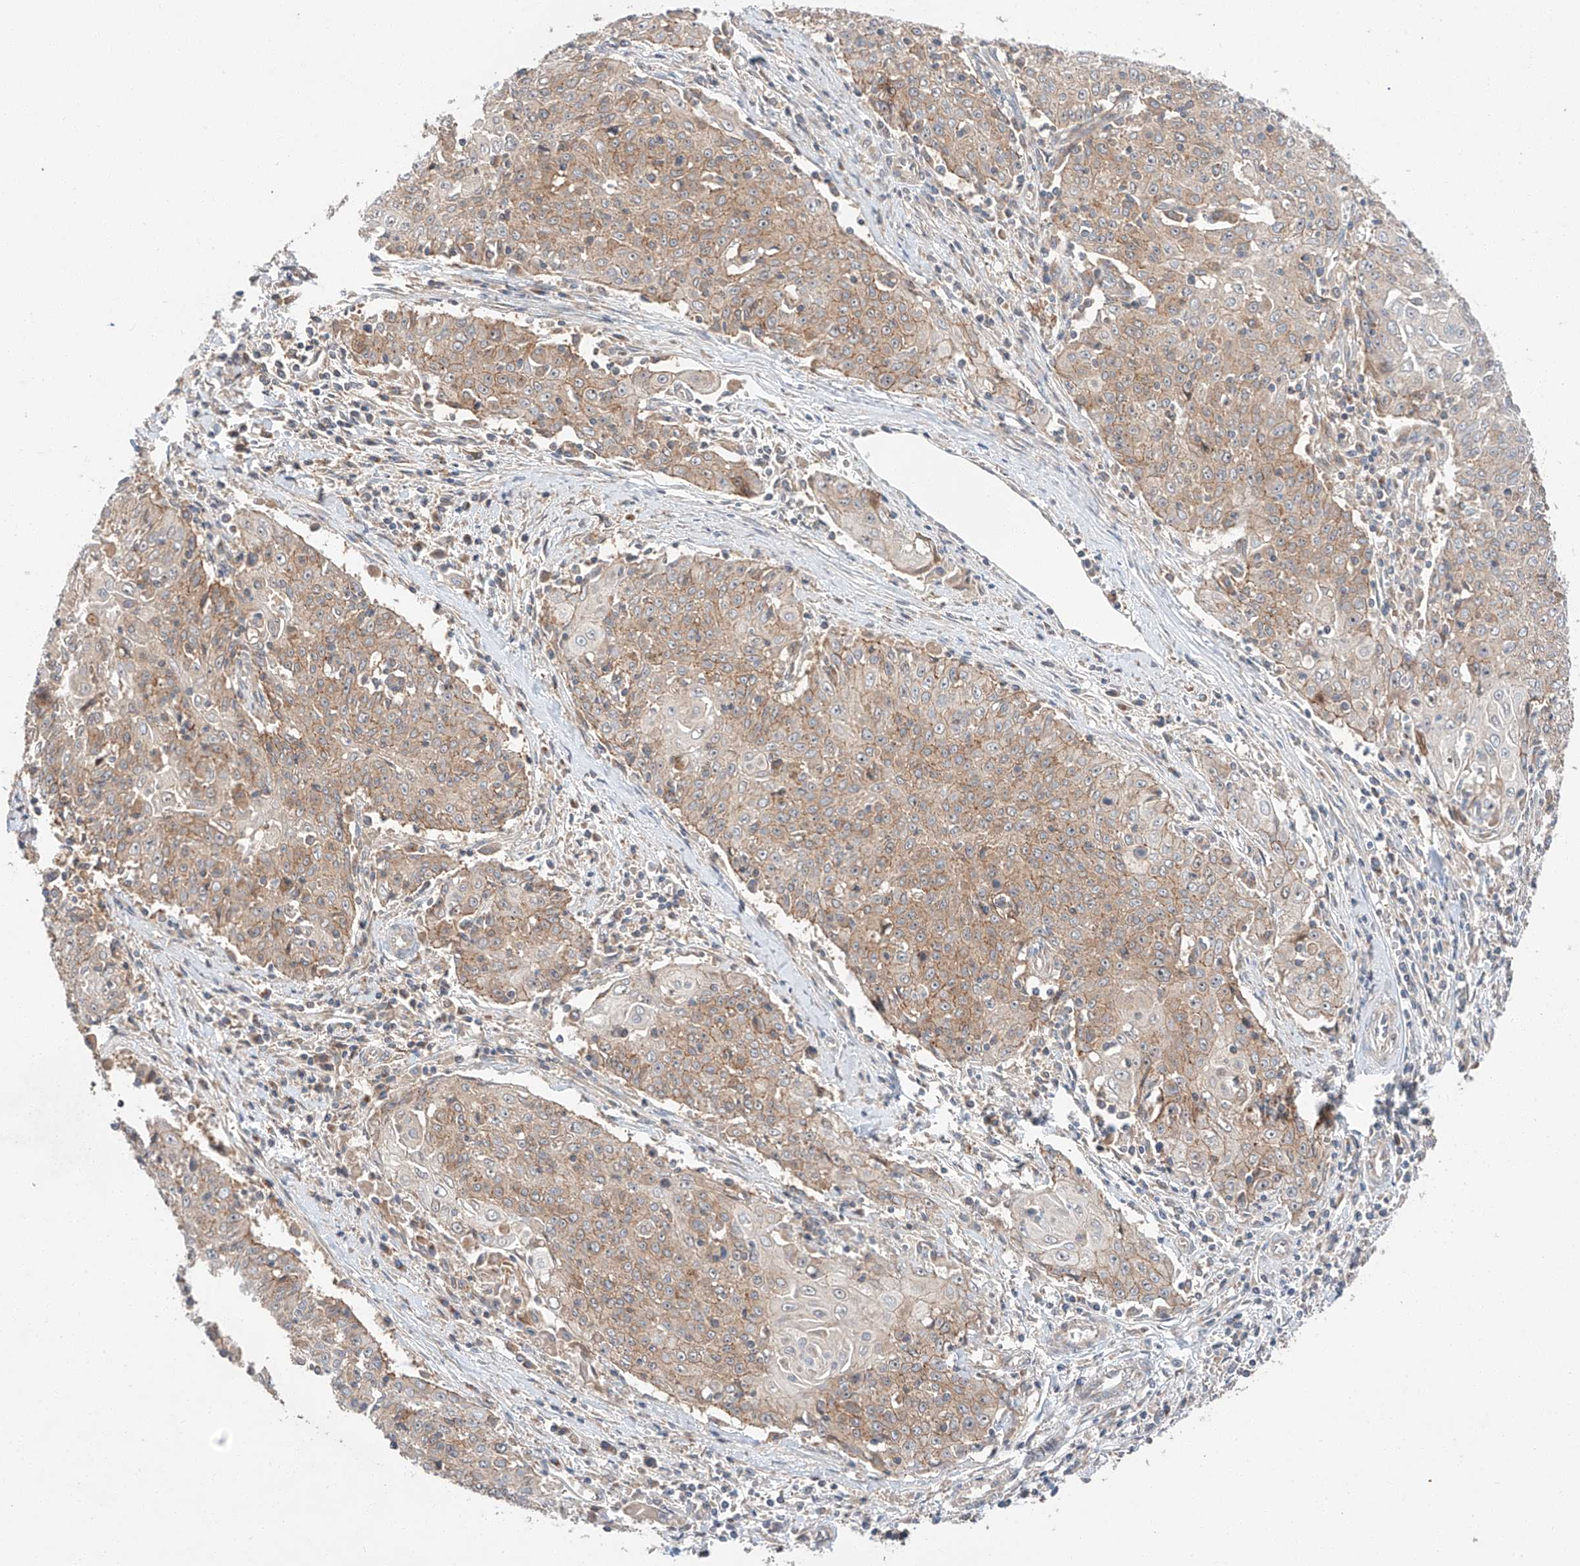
{"staining": {"intensity": "moderate", "quantity": ">75%", "location": "cytoplasmic/membranous"}, "tissue": "cervical cancer", "cell_type": "Tumor cells", "image_type": "cancer", "snomed": [{"axis": "morphology", "description": "Squamous cell carcinoma, NOS"}, {"axis": "topography", "description": "Cervix"}], "caption": "Brown immunohistochemical staining in human cervical cancer (squamous cell carcinoma) reveals moderate cytoplasmic/membranous expression in about >75% of tumor cells.", "gene": "XPNPEP1", "patient": {"sex": "female", "age": 48}}